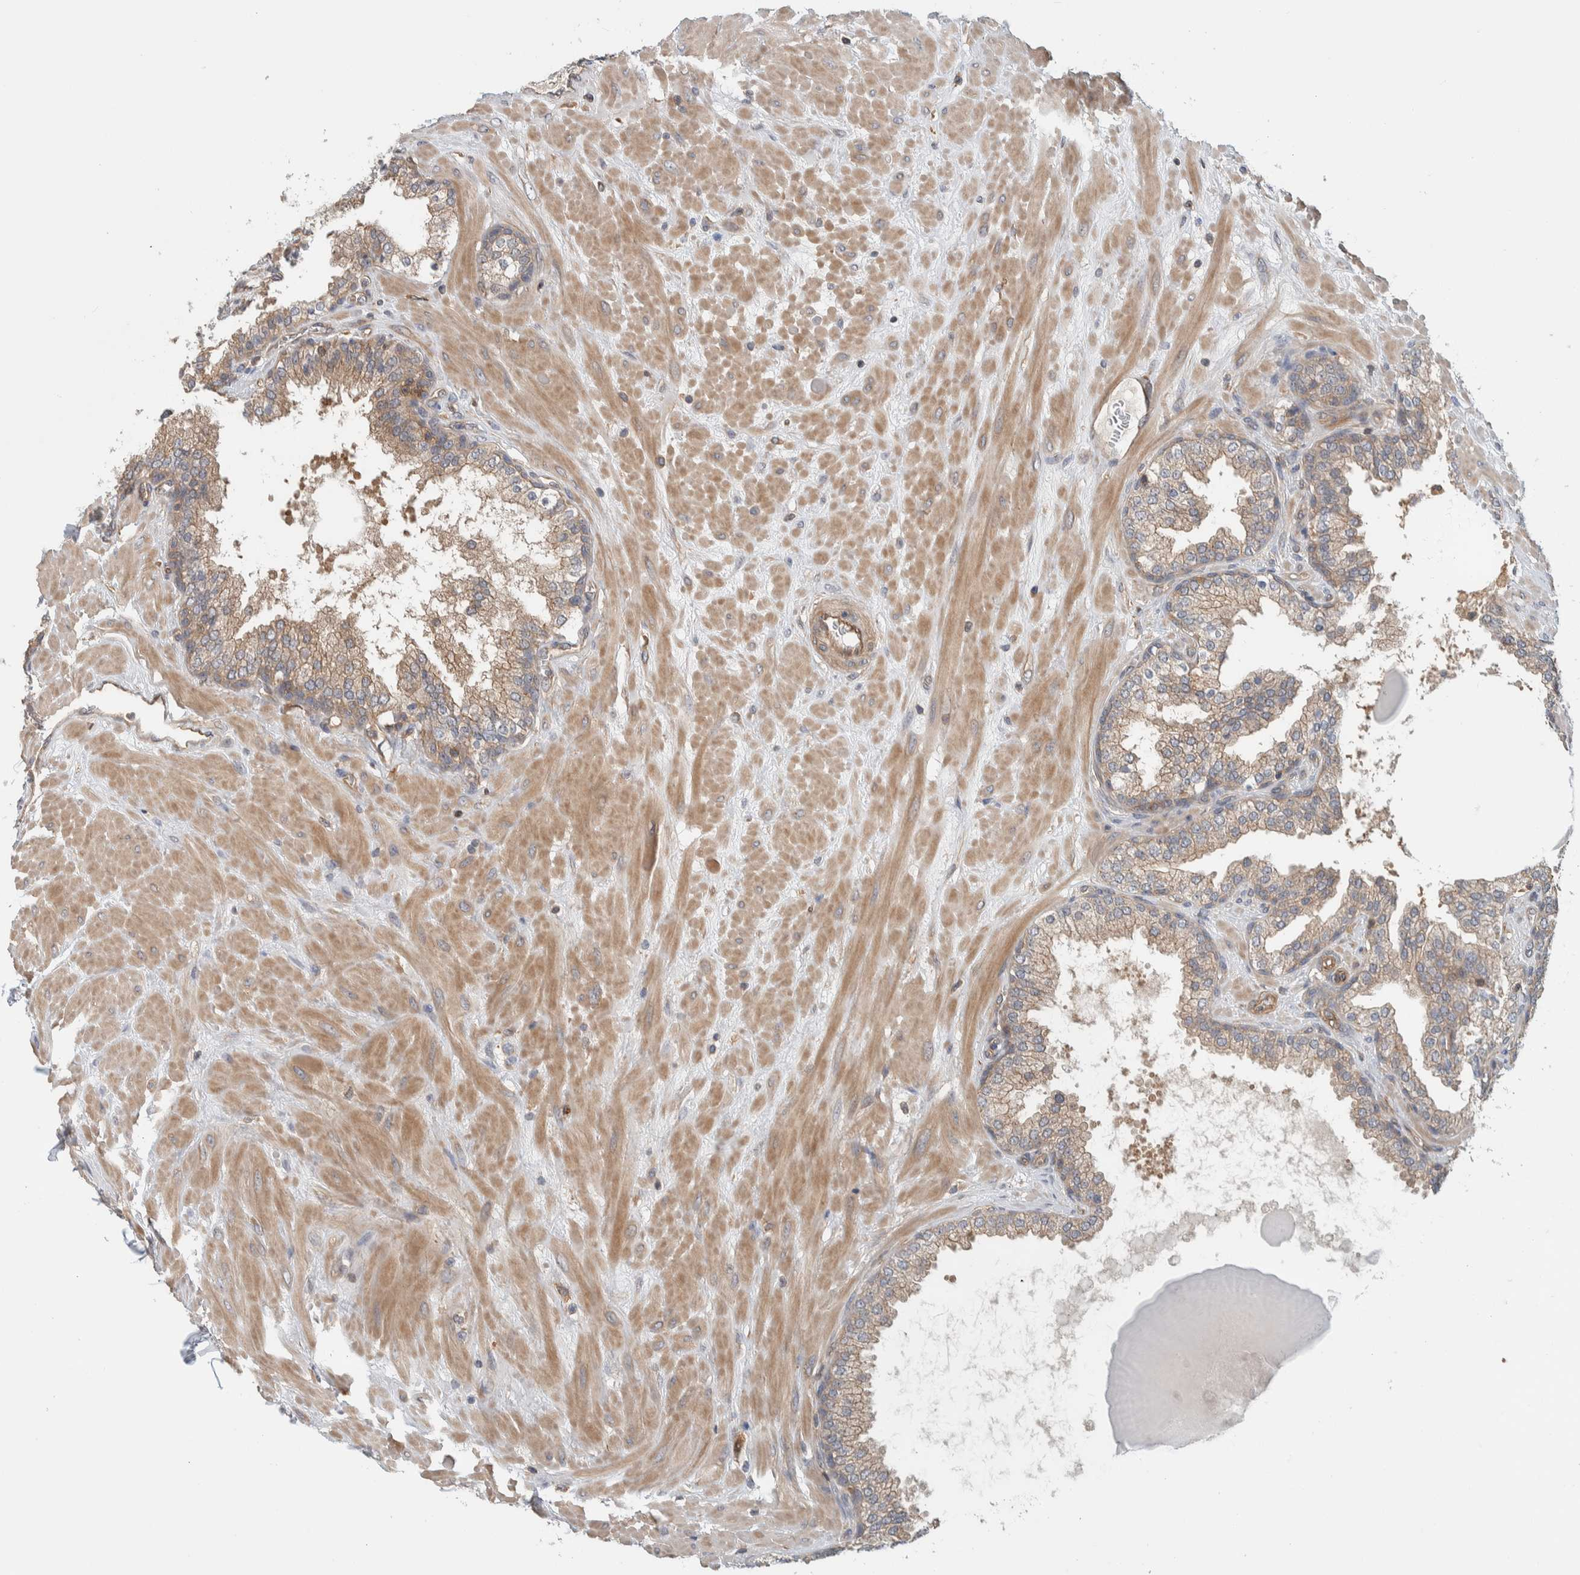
{"staining": {"intensity": "weak", "quantity": ">75%", "location": "cytoplasmic/membranous"}, "tissue": "prostate", "cell_type": "Glandular cells", "image_type": "normal", "snomed": [{"axis": "morphology", "description": "Normal tissue, NOS"}, {"axis": "topography", "description": "Prostate"}], "caption": "IHC photomicrograph of unremarkable human prostate stained for a protein (brown), which shows low levels of weak cytoplasmic/membranous expression in about >75% of glandular cells.", "gene": "MPRIP", "patient": {"sex": "male", "age": 51}}